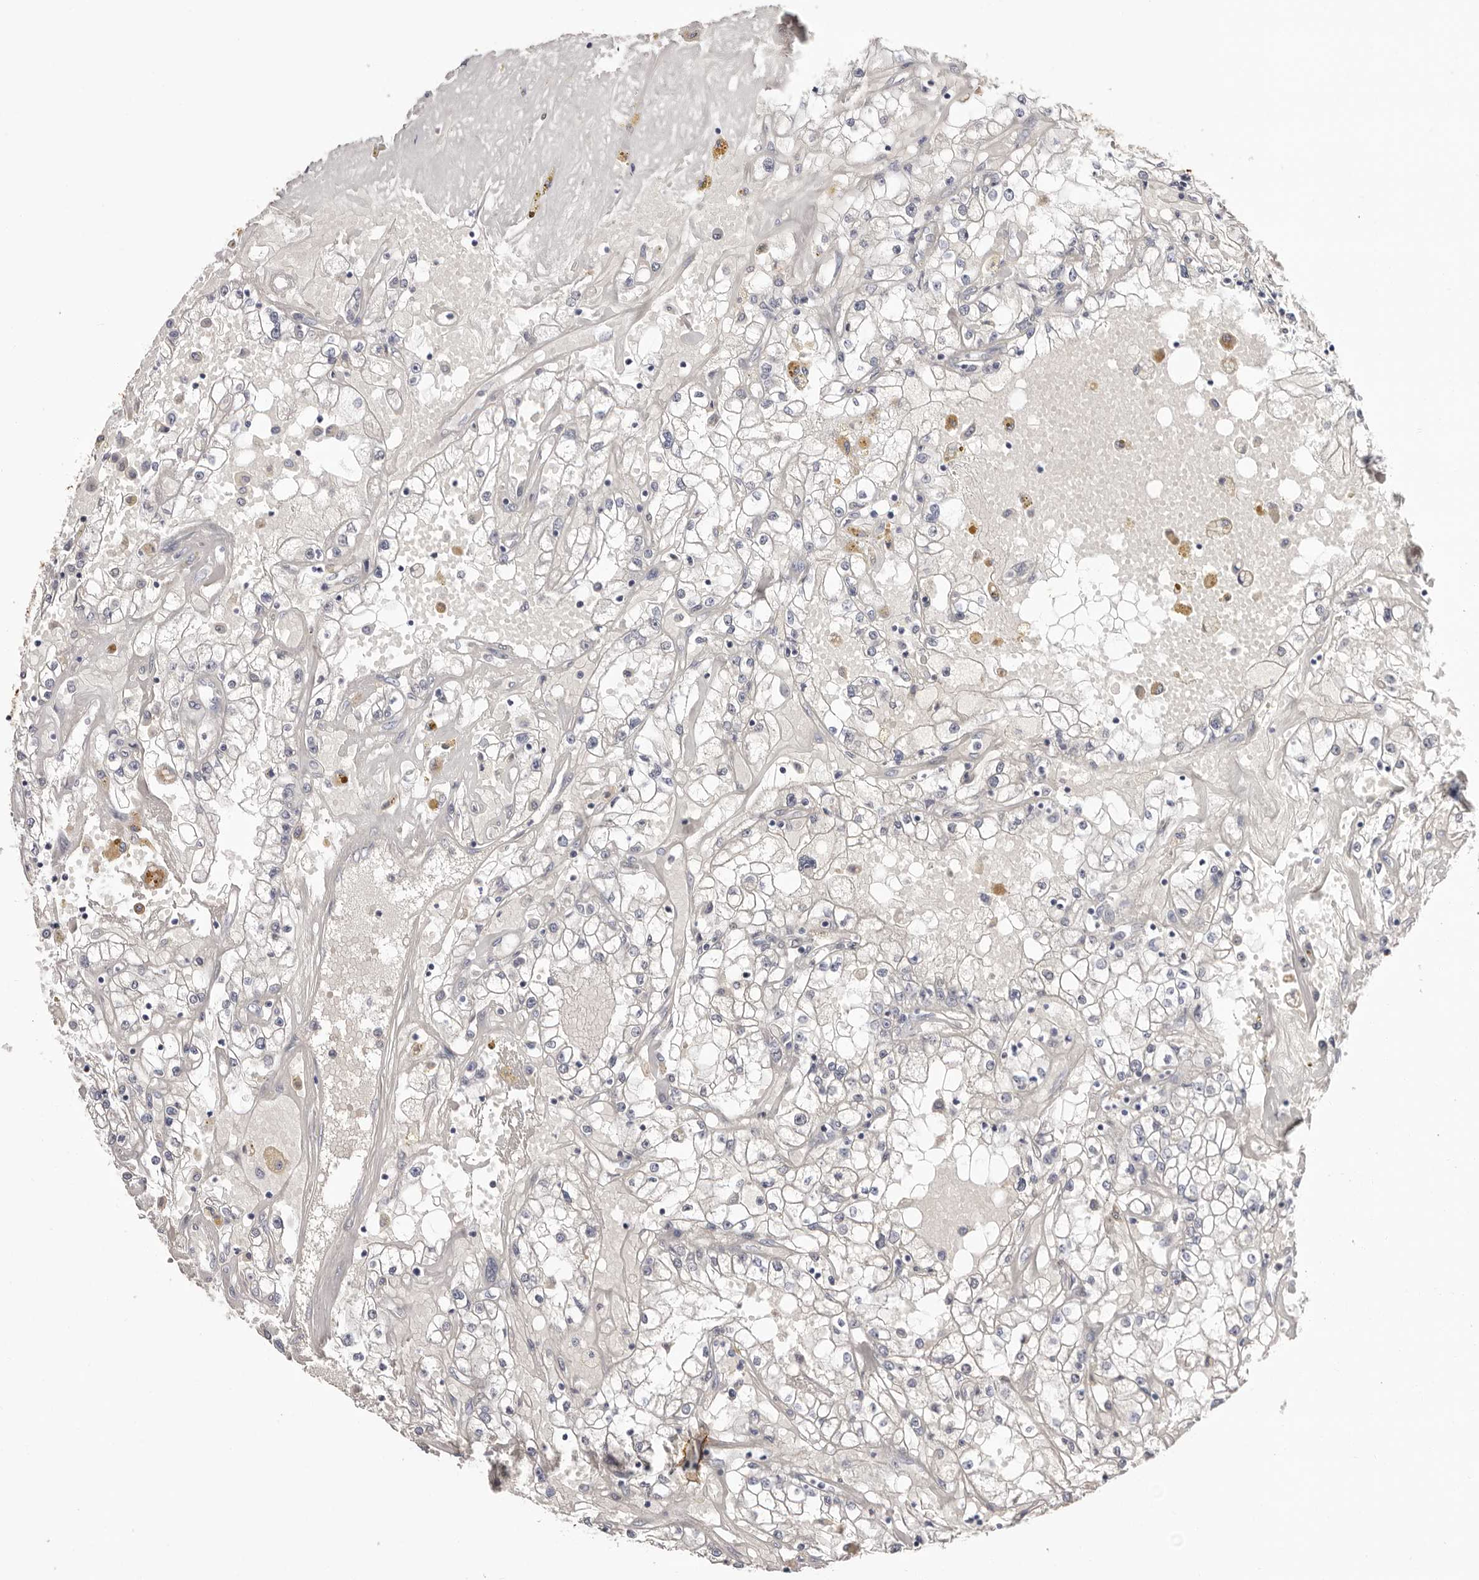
{"staining": {"intensity": "negative", "quantity": "none", "location": "none"}, "tissue": "renal cancer", "cell_type": "Tumor cells", "image_type": "cancer", "snomed": [{"axis": "morphology", "description": "Adenocarcinoma, NOS"}, {"axis": "topography", "description": "Kidney"}], "caption": "A photomicrograph of human renal adenocarcinoma is negative for staining in tumor cells.", "gene": "STK16", "patient": {"sex": "male", "age": 56}}